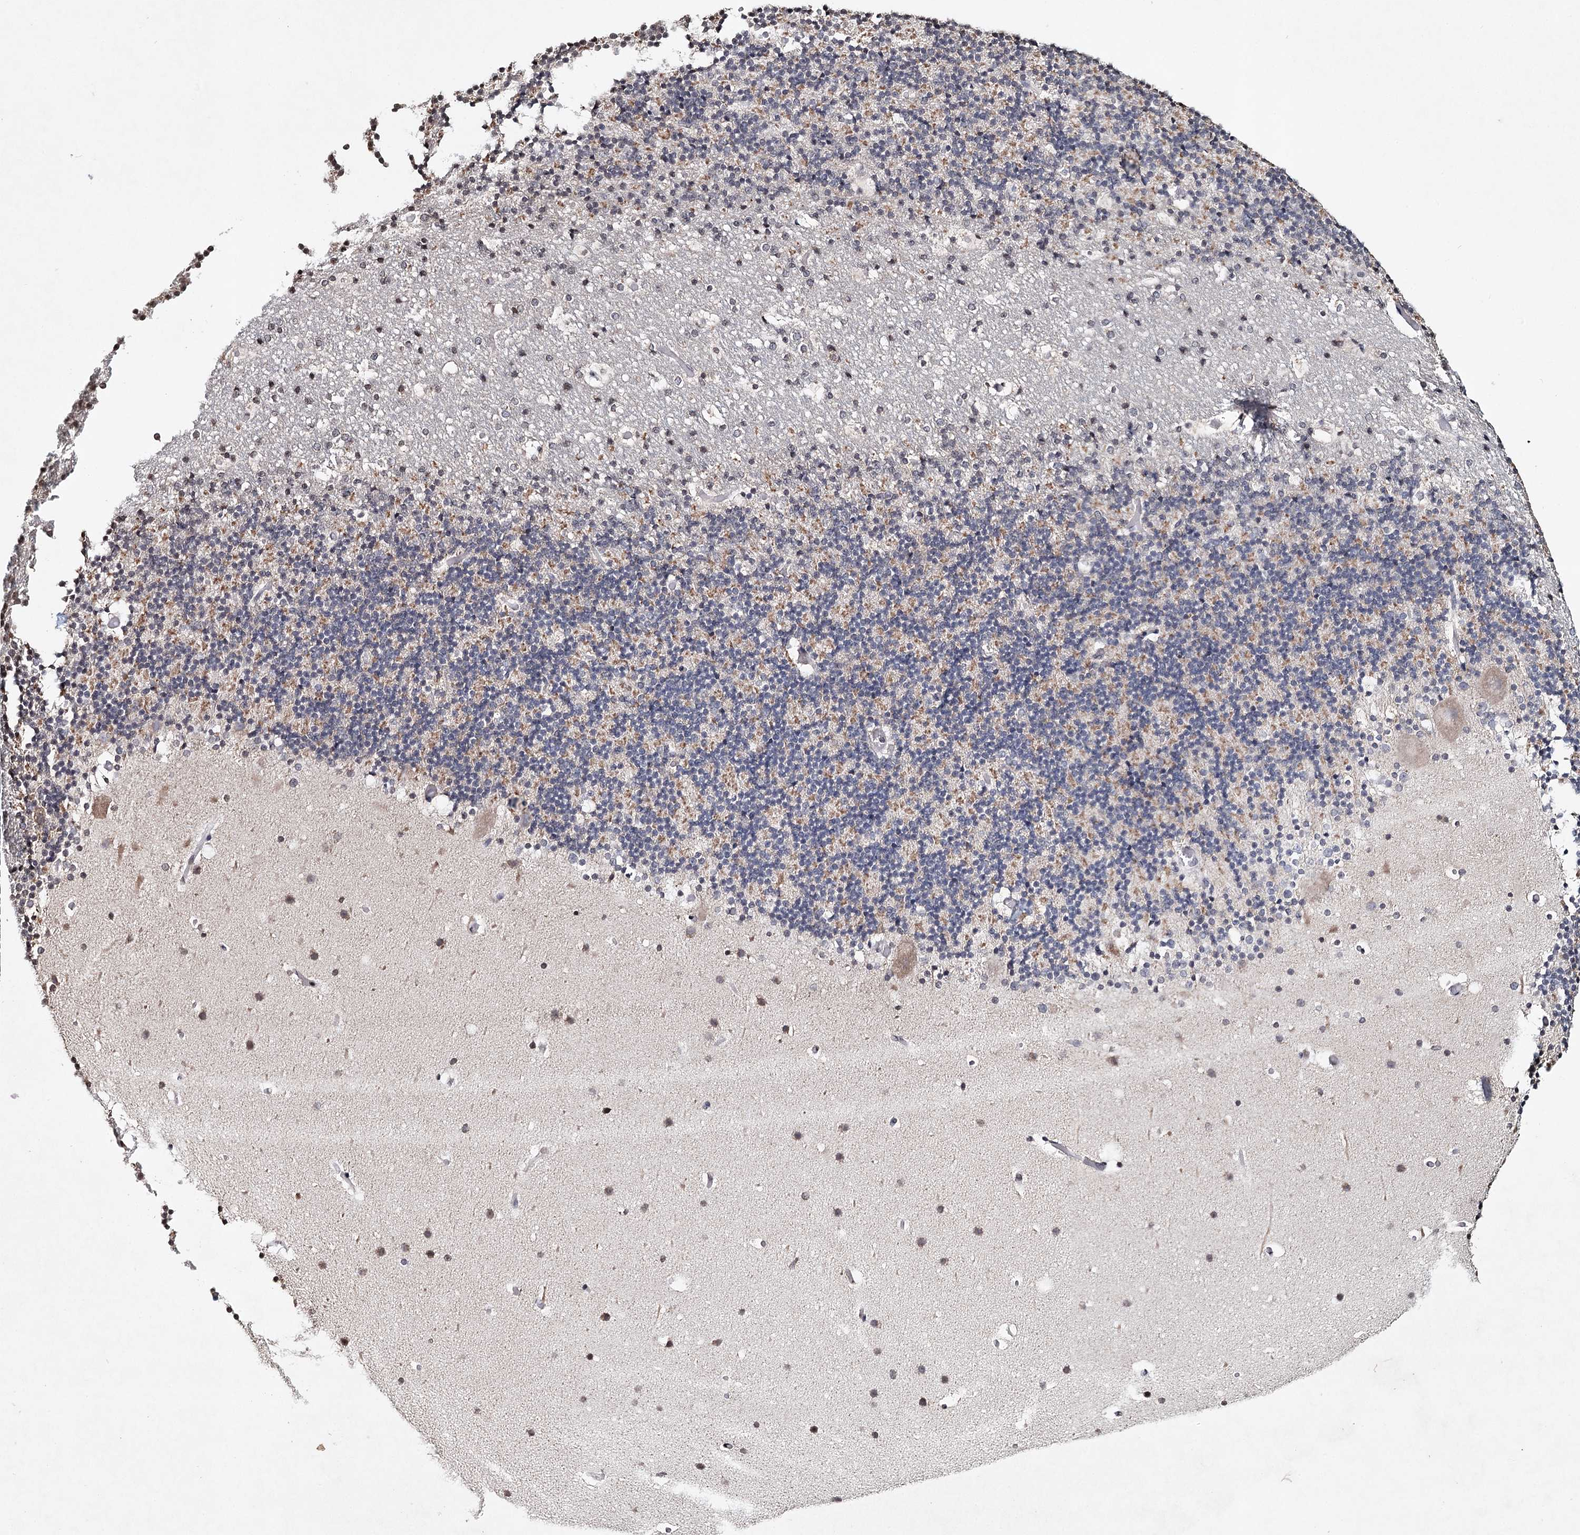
{"staining": {"intensity": "moderate", "quantity": "<25%", "location": "cytoplasmic/membranous"}, "tissue": "cerebellum", "cell_type": "Cells in granular layer", "image_type": "normal", "snomed": [{"axis": "morphology", "description": "Normal tissue, NOS"}, {"axis": "topography", "description": "Cerebellum"}], "caption": "A brown stain highlights moderate cytoplasmic/membranous positivity of a protein in cells in granular layer of normal human cerebellum.", "gene": "ICOS", "patient": {"sex": "male", "age": 57}}